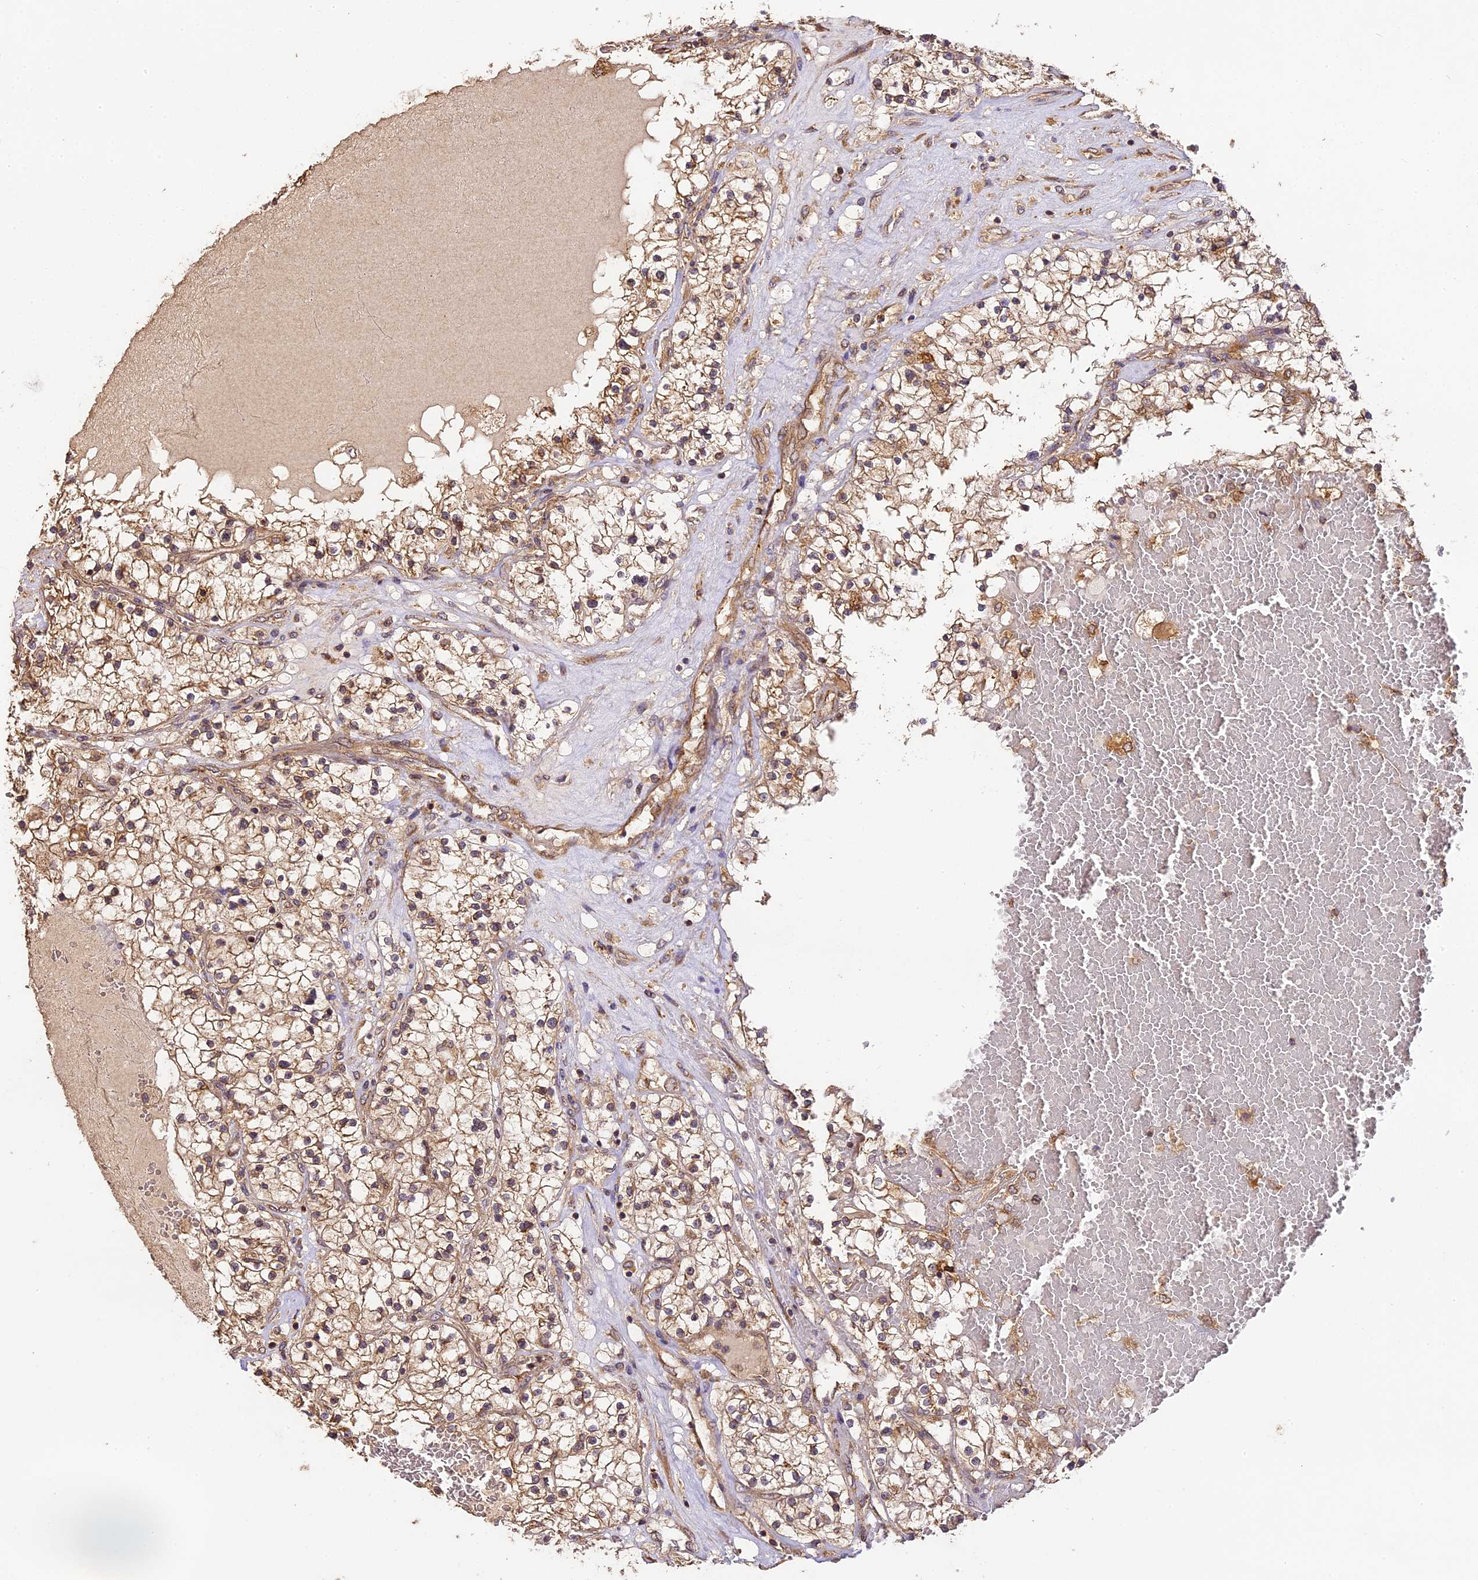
{"staining": {"intensity": "moderate", "quantity": ">75%", "location": "cytoplasmic/membranous"}, "tissue": "renal cancer", "cell_type": "Tumor cells", "image_type": "cancer", "snomed": [{"axis": "morphology", "description": "Normal tissue, NOS"}, {"axis": "morphology", "description": "Adenocarcinoma, NOS"}, {"axis": "topography", "description": "Kidney"}], "caption": "Renal adenocarcinoma stained with immunohistochemistry demonstrates moderate cytoplasmic/membranous expression in approximately >75% of tumor cells.", "gene": "BRAP", "patient": {"sex": "male", "age": 68}}